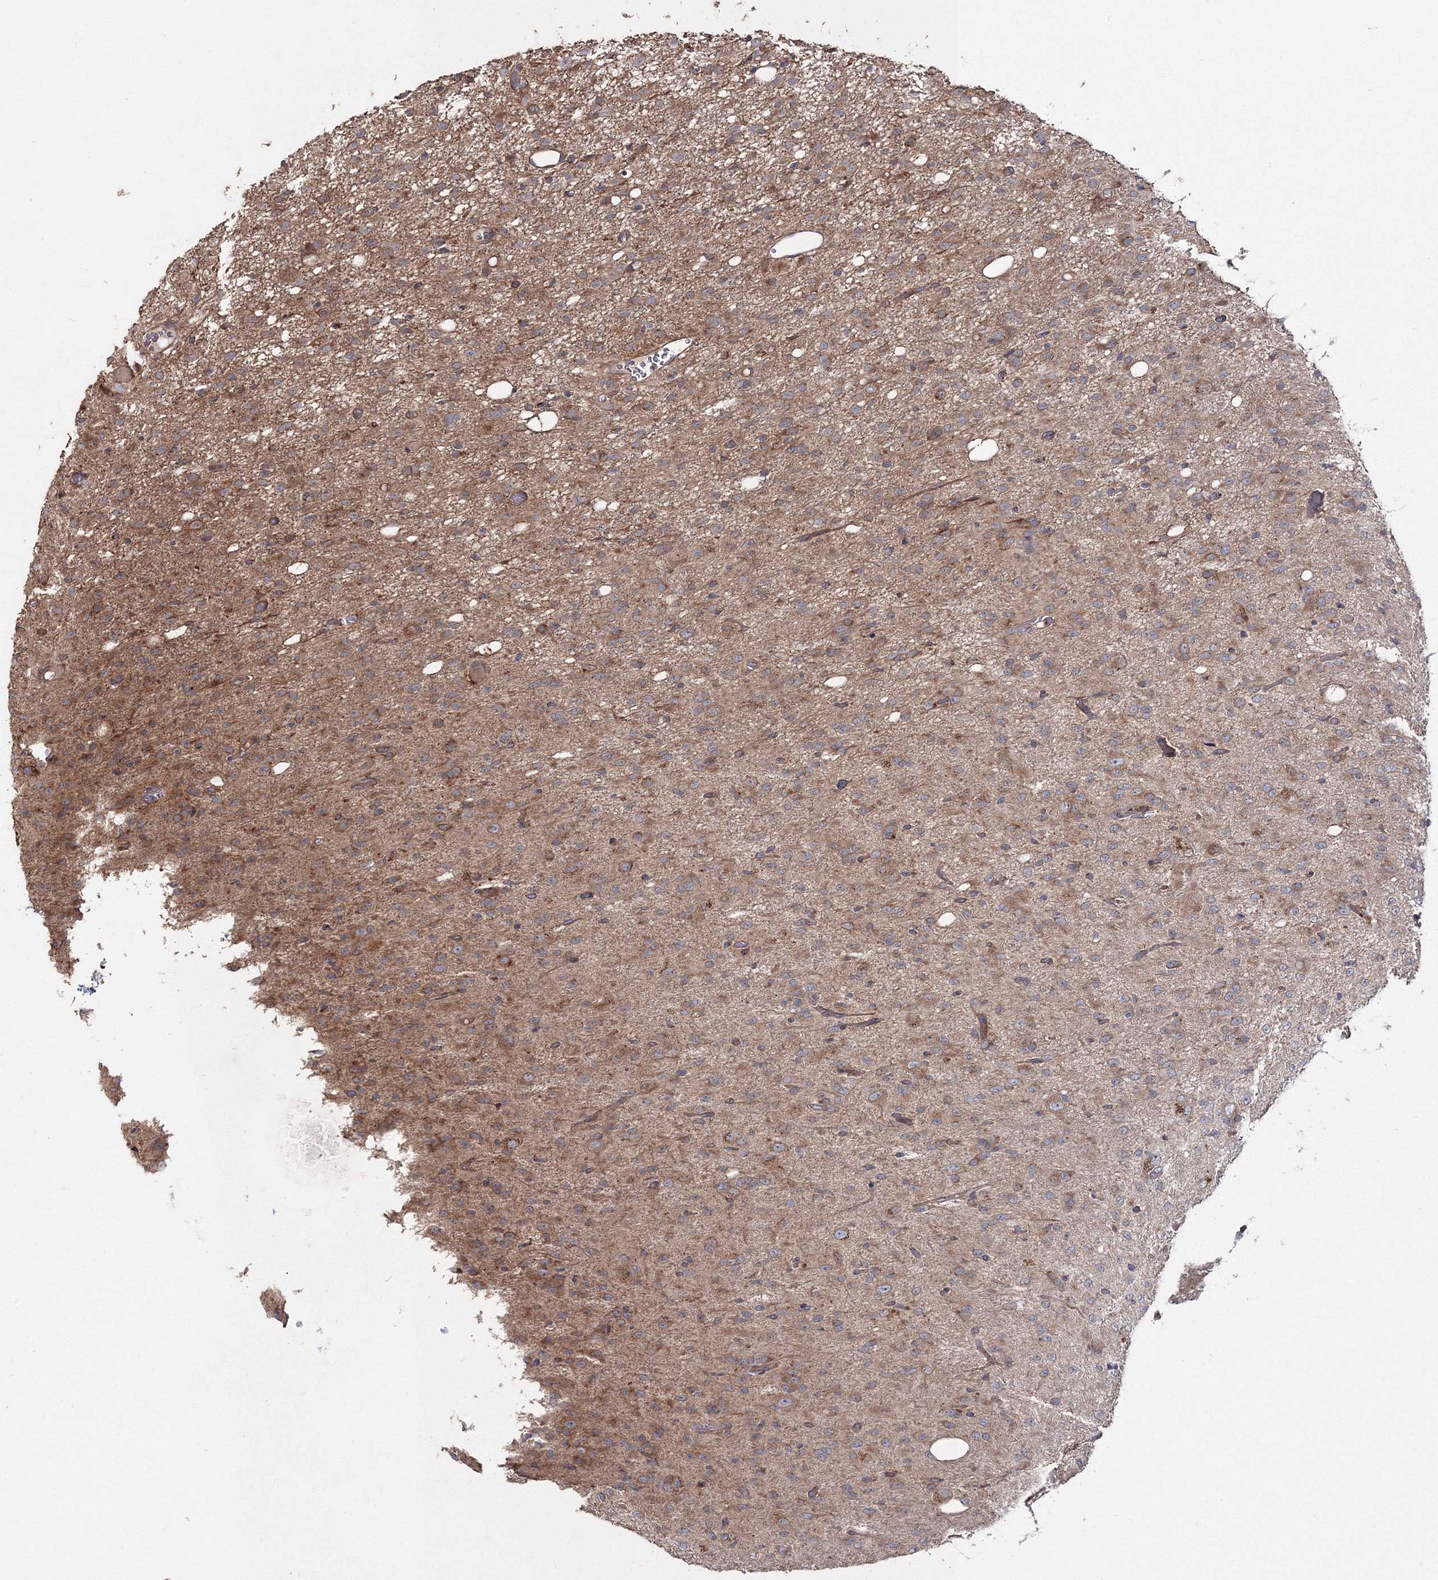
{"staining": {"intensity": "moderate", "quantity": ">75%", "location": "cytoplasmic/membranous"}, "tissue": "glioma", "cell_type": "Tumor cells", "image_type": "cancer", "snomed": [{"axis": "morphology", "description": "Glioma, malignant, High grade"}, {"axis": "topography", "description": "Brain"}], "caption": "Brown immunohistochemical staining in human high-grade glioma (malignant) exhibits moderate cytoplasmic/membranous staining in about >75% of tumor cells.", "gene": "DDO", "patient": {"sex": "female", "age": 59}}